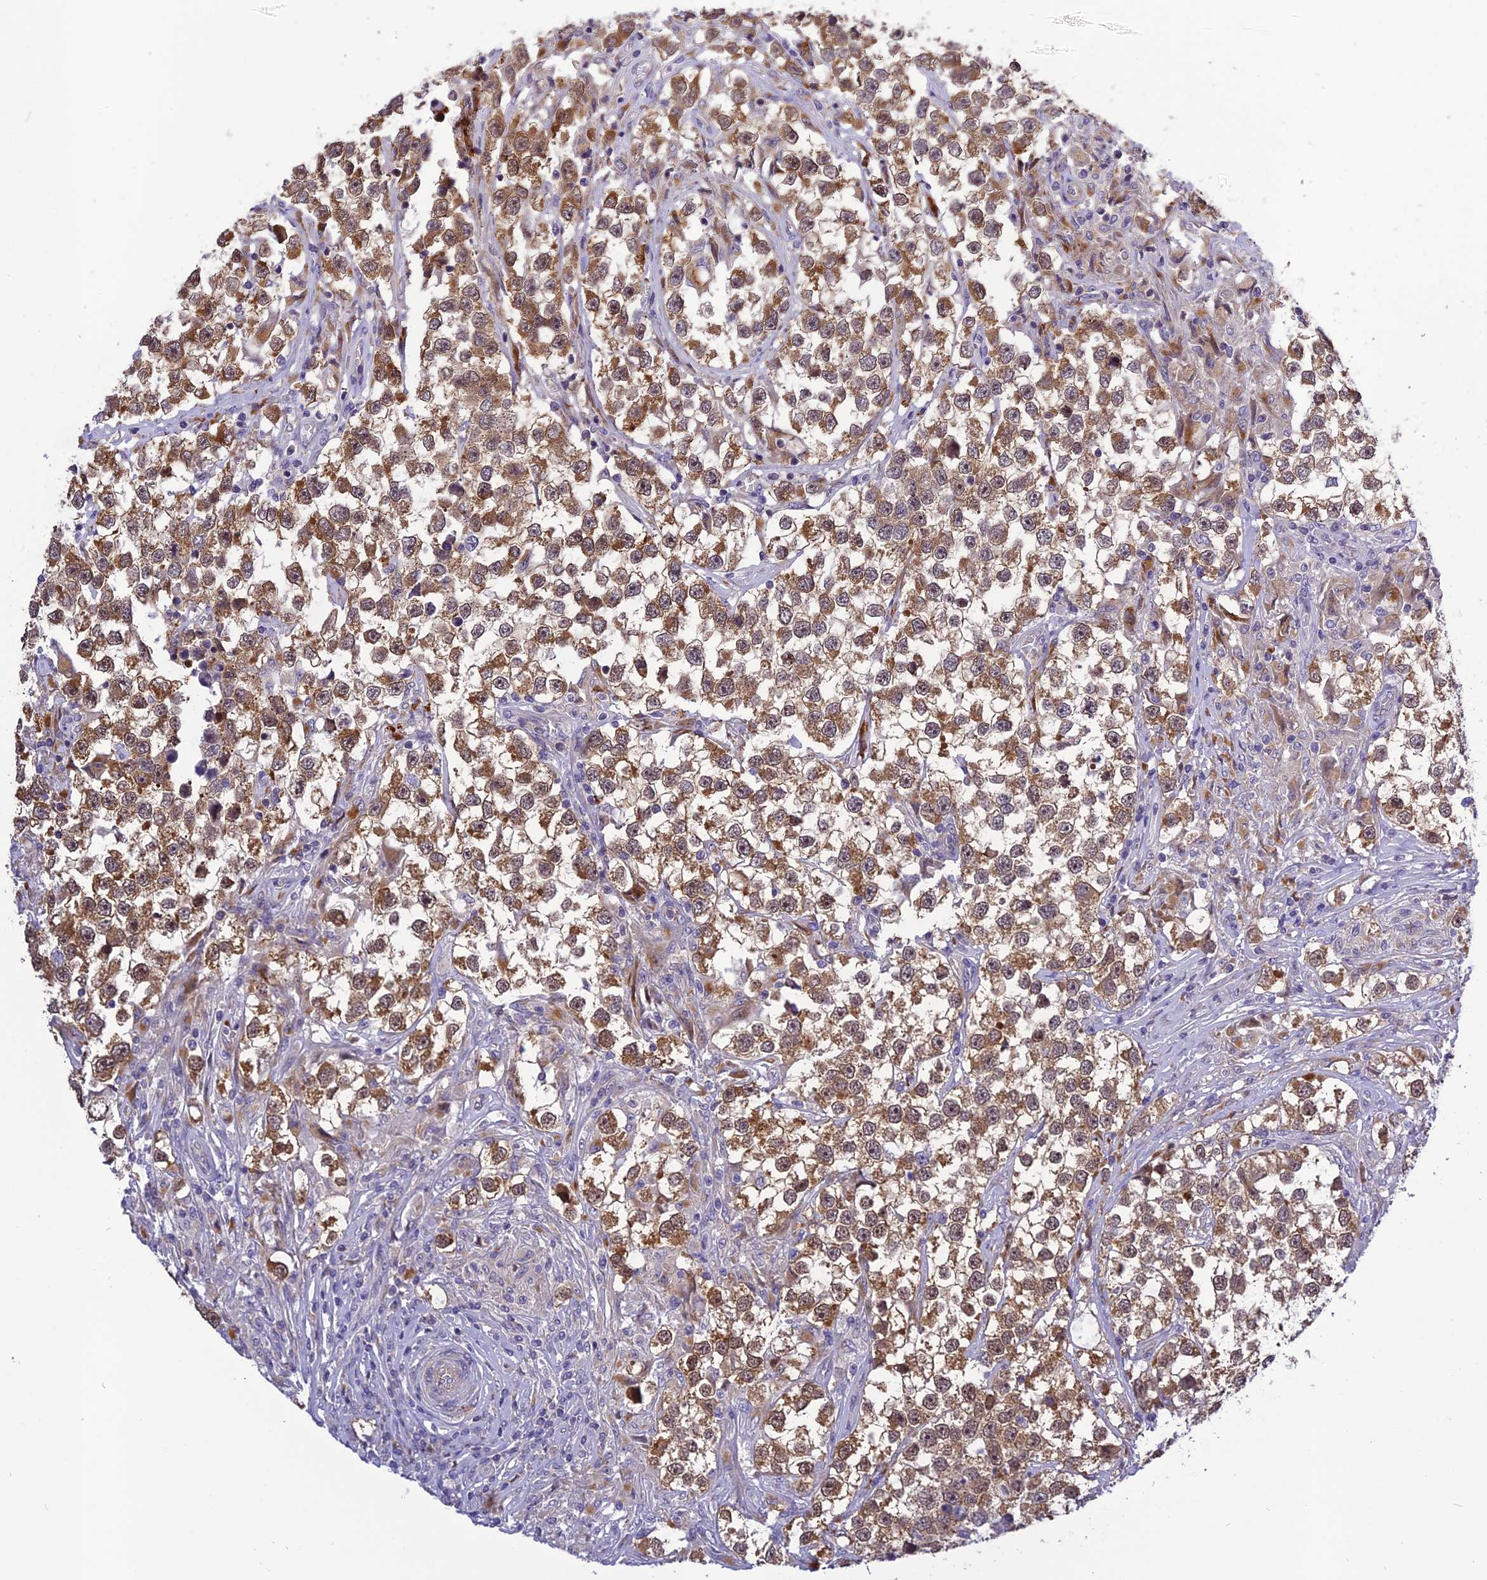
{"staining": {"intensity": "moderate", "quantity": ">75%", "location": "cytoplasmic/membranous"}, "tissue": "testis cancer", "cell_type": "Tumor cells", "image_type": "cancer", "snomed": [{"axis": "morphology", "description": "Seminoma, NOS"}, {"axis": "topography", "description": "Testis"}], "caption": "Human seminoma (testis) stained with a brown dye demonstrates moderate cytoplasmic/membranous positive staining in approximately >75% of tumor cells.", "gene": "FNIP2", "patient": {"sex": "male", "age": 46}}